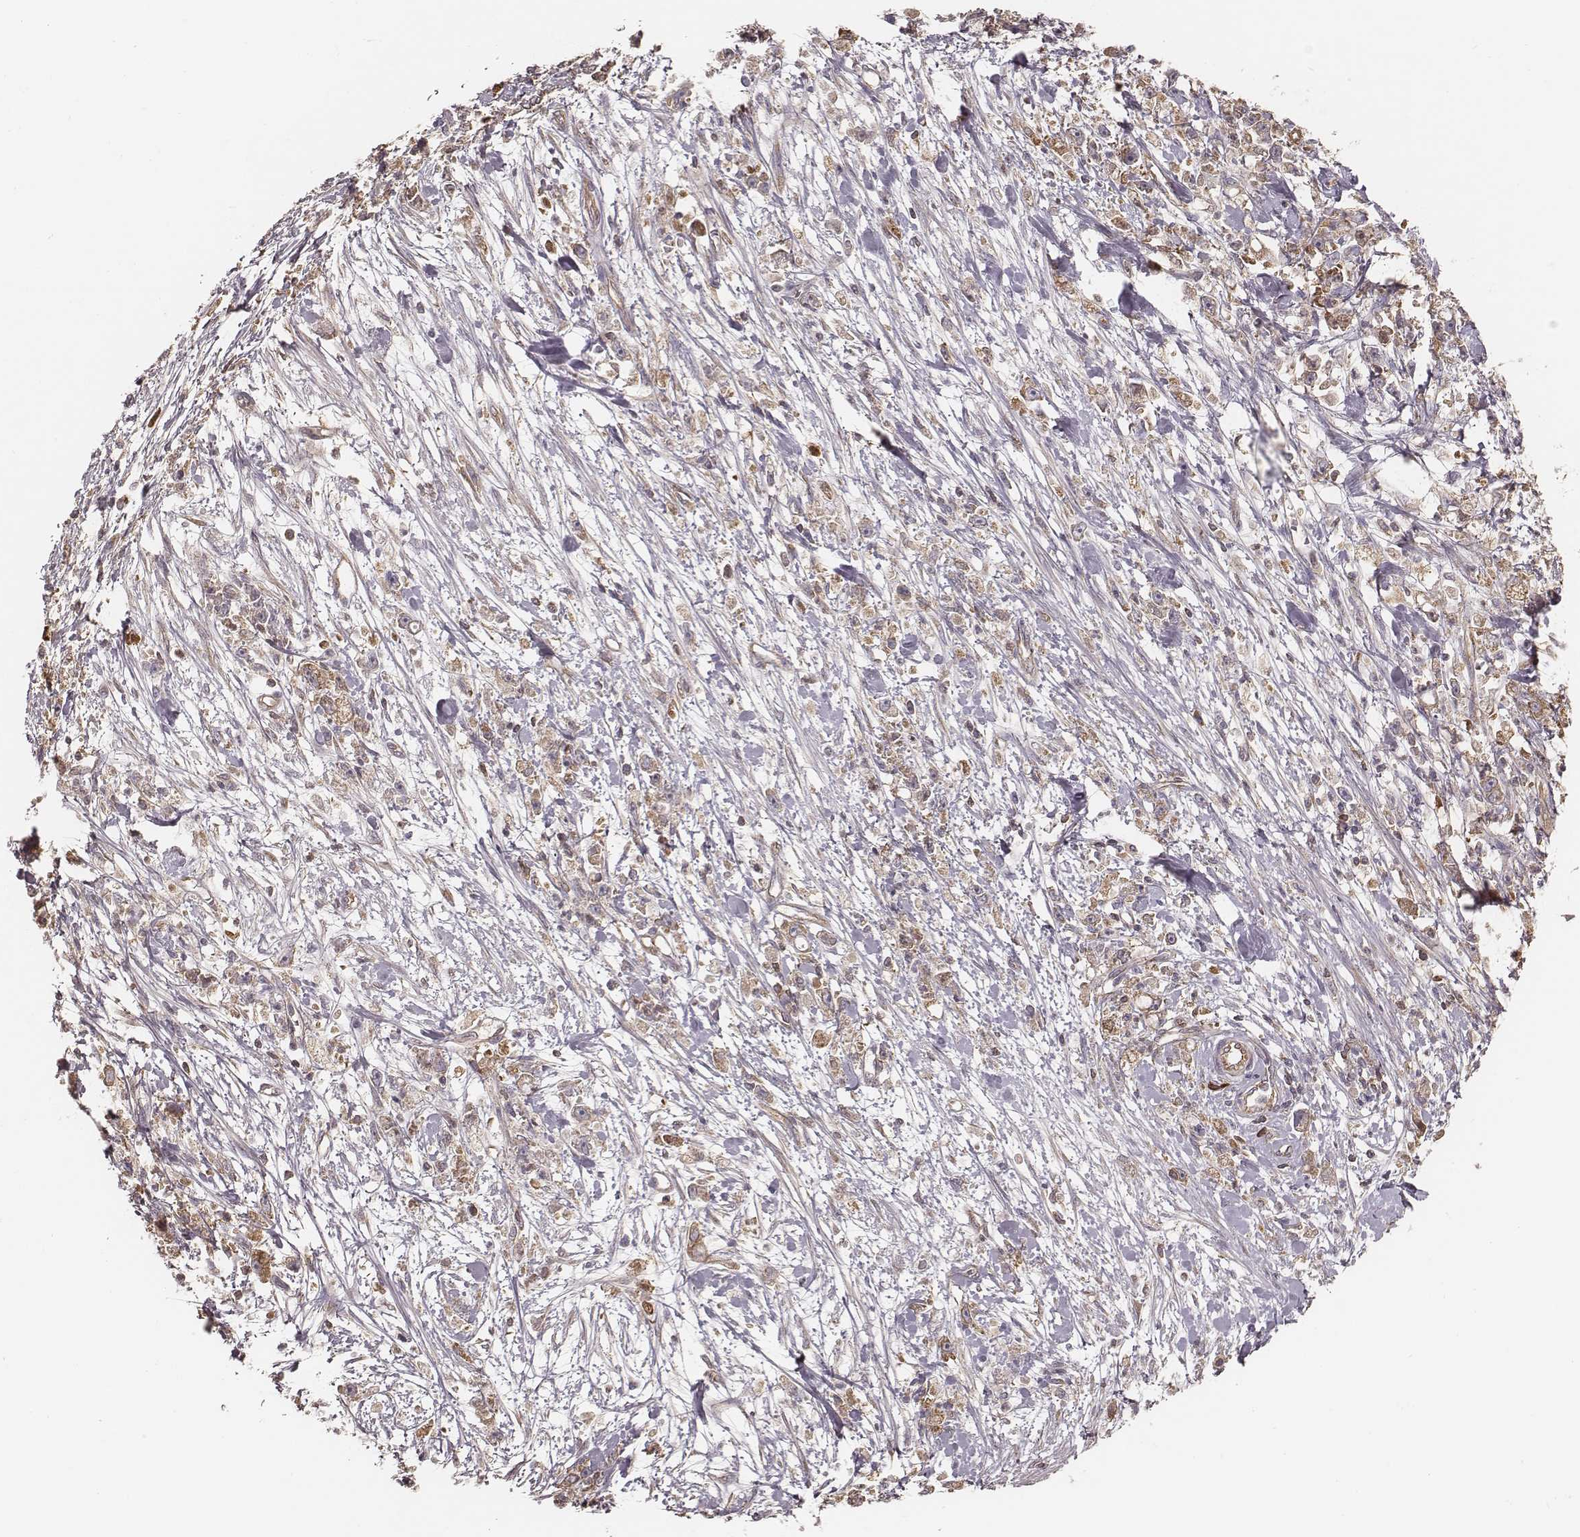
{"staining": {"intensity": "moderate", "quantity": ">75%", "location": "cytoplasmic/membranous"}, "tissue": "stomach cancer", "cell_type": "Tumor cells", "image_type": "cancer", "snomed": [{"axis": "morphology", "description": "Adenocarcinoma, NOS"}, {"axis": "topography", "description": "Stomach"}], "caption": "Immunohistochemical staining of stomach adenocarcinoma demonstrates medium levels of moderate cytoplasmic/membranous protein staining in about >75% of tumor cells.", "gene": "CARS1", "patient": {"sex": "female", "age": 59}}